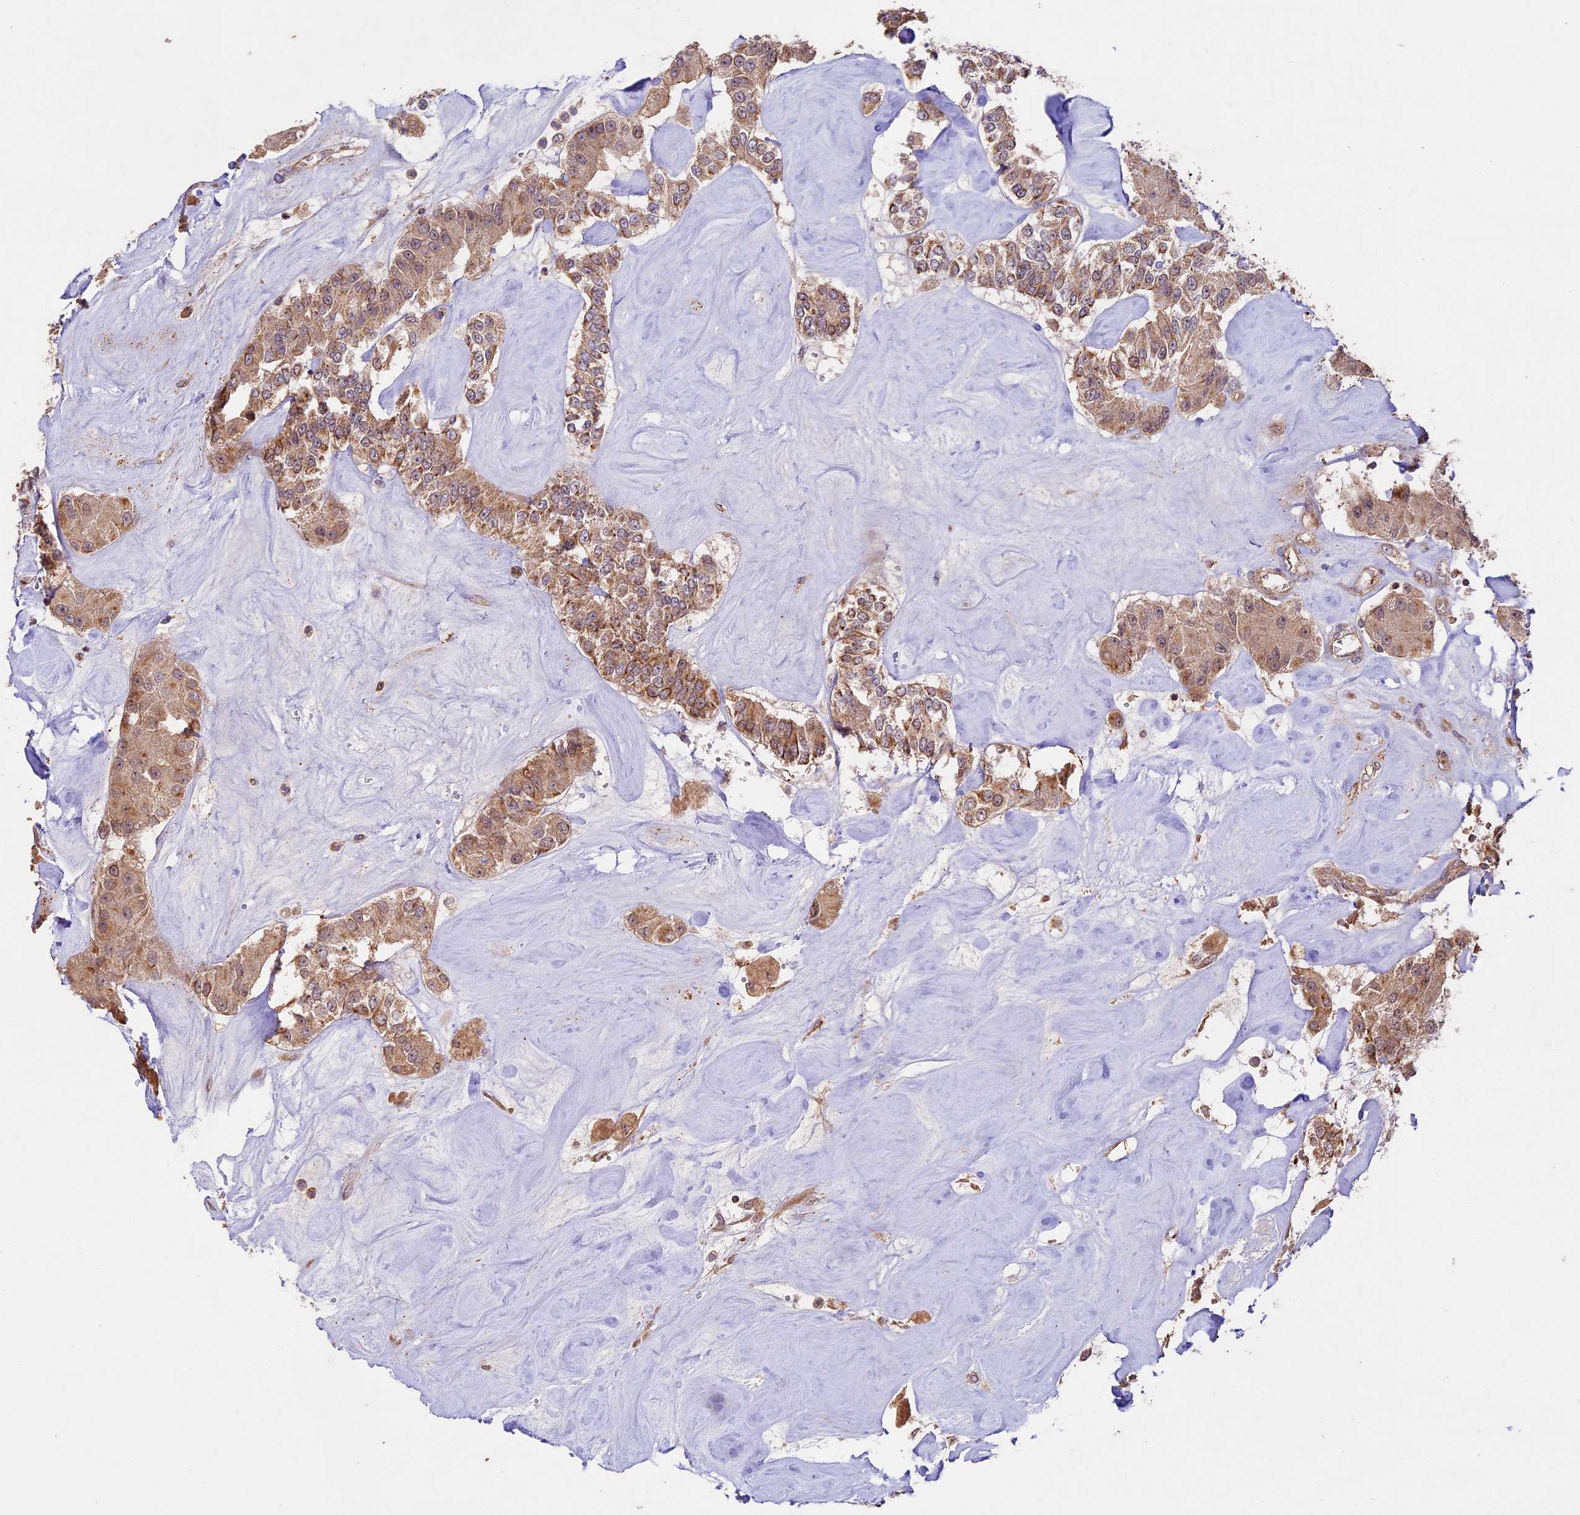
{"staining": {"intensity": "moderate", "quantity": ">75%", "location": "cytoplasmic/membranous,nuclear"}, "tissue": "carcinoid", "cell_type": "Tumor cells", "image_type": "cancer", "snomed": [{"axis": "morphology", "description": "Carcinoid, malignant, NOS"}, {"axis": "topography", "description": "Pancreas"}], "caption": "A brown stain highlights moderate cytoplasmic/membranous and nuclear positivity of a protein in malignant carcinoid tumor cells.", "gene": "BCAS4", "patient": {"sex": "male", "age": 41}}